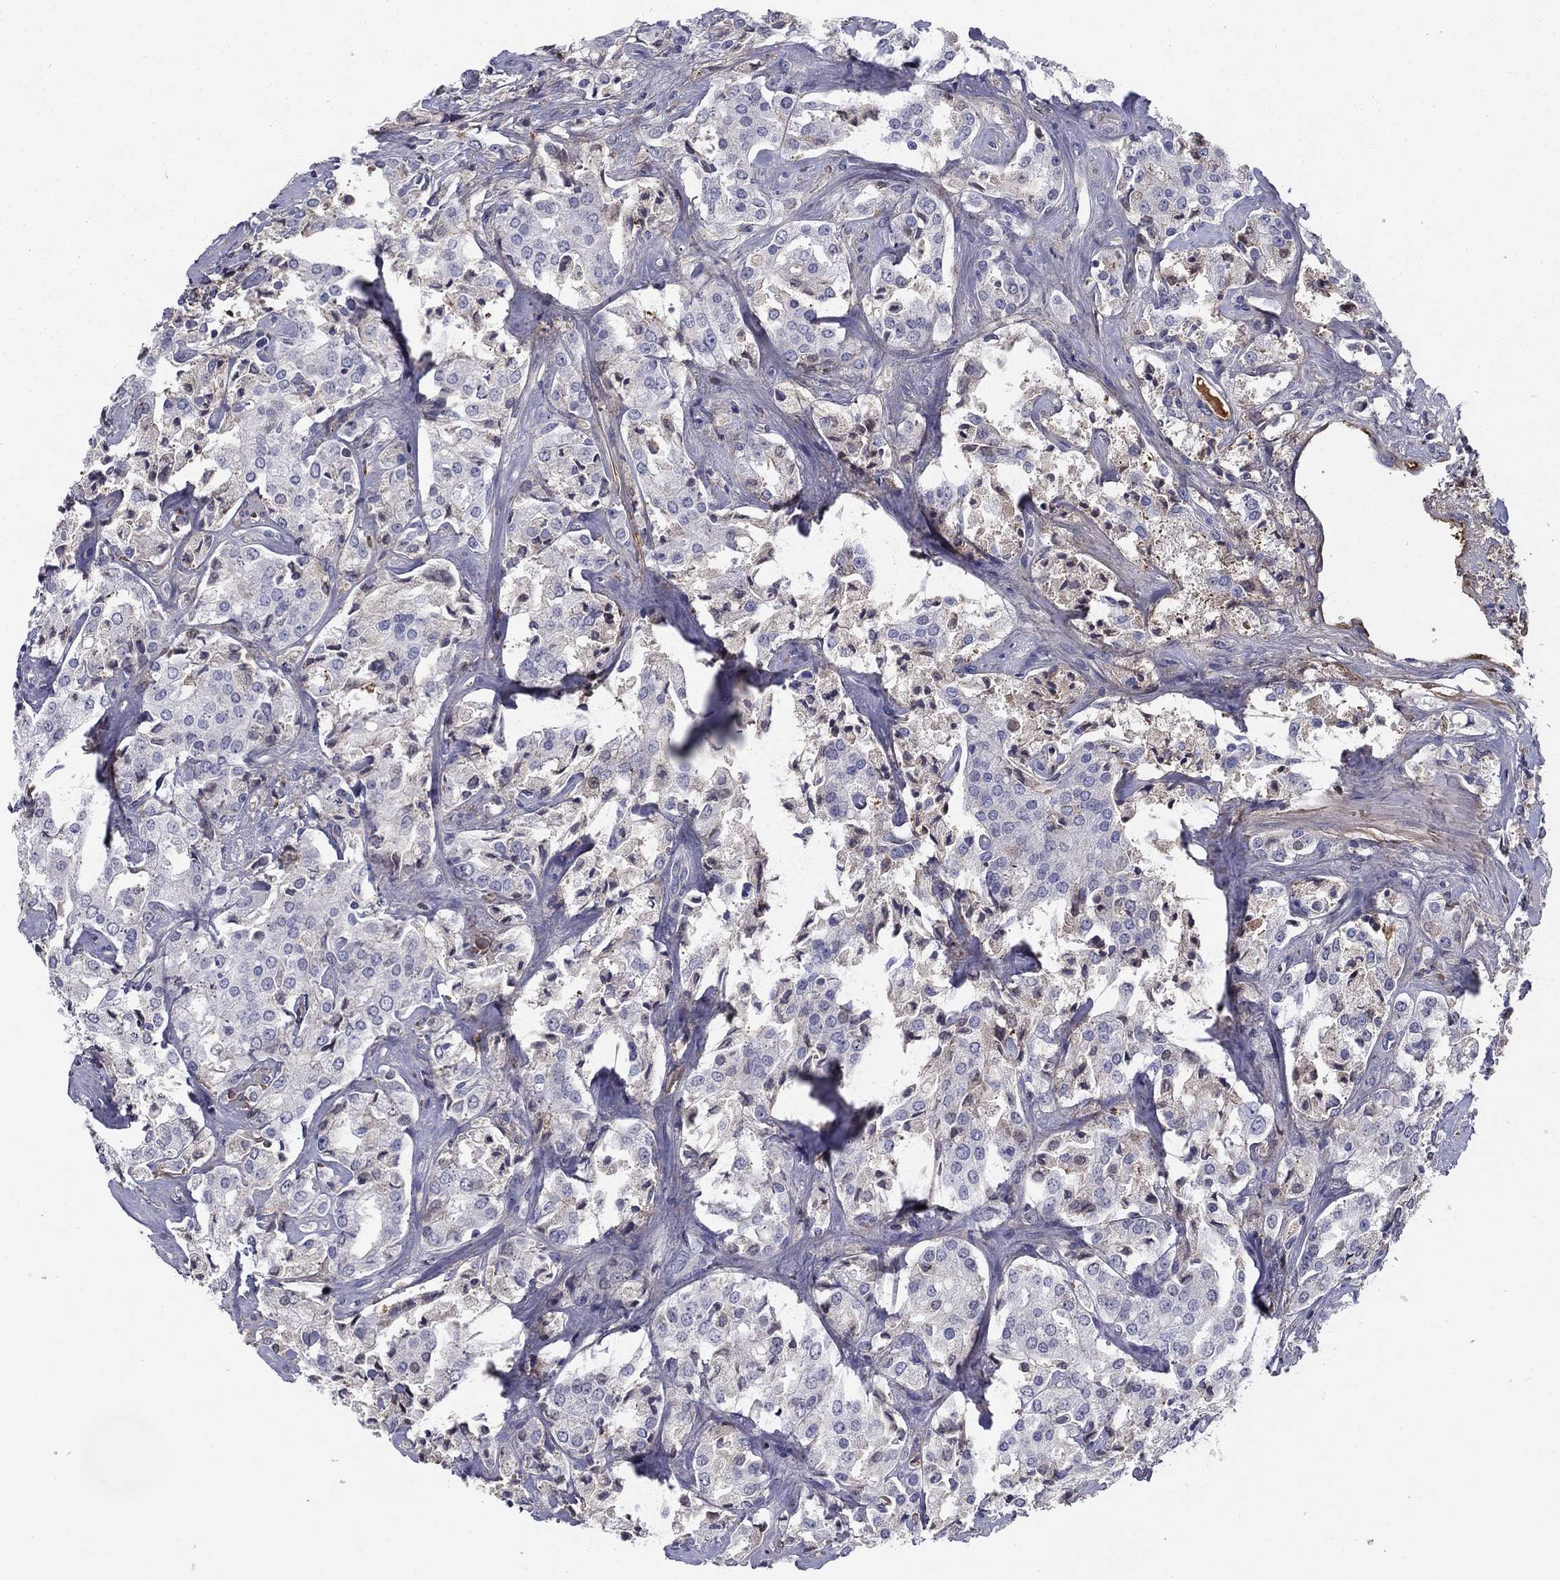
{"staining": {"intensity": "negative", "quantity": "none", "location": "none"}, "tissue": "prostate cancer", "cell_type": "Tumor cells", "image_type": "cancer", "snomed": [{"axis": "morphology", "description": "Adenocarcinoma, NOS"}, {"axis": "topography", "description": "Prostate"}], "caption": "Prostate cancer stained for a protein using immunohistochemistry demonstrates no positivity tumor cells.", "gene": "HPX", "patient": {"sex": "male", "age": 66}}